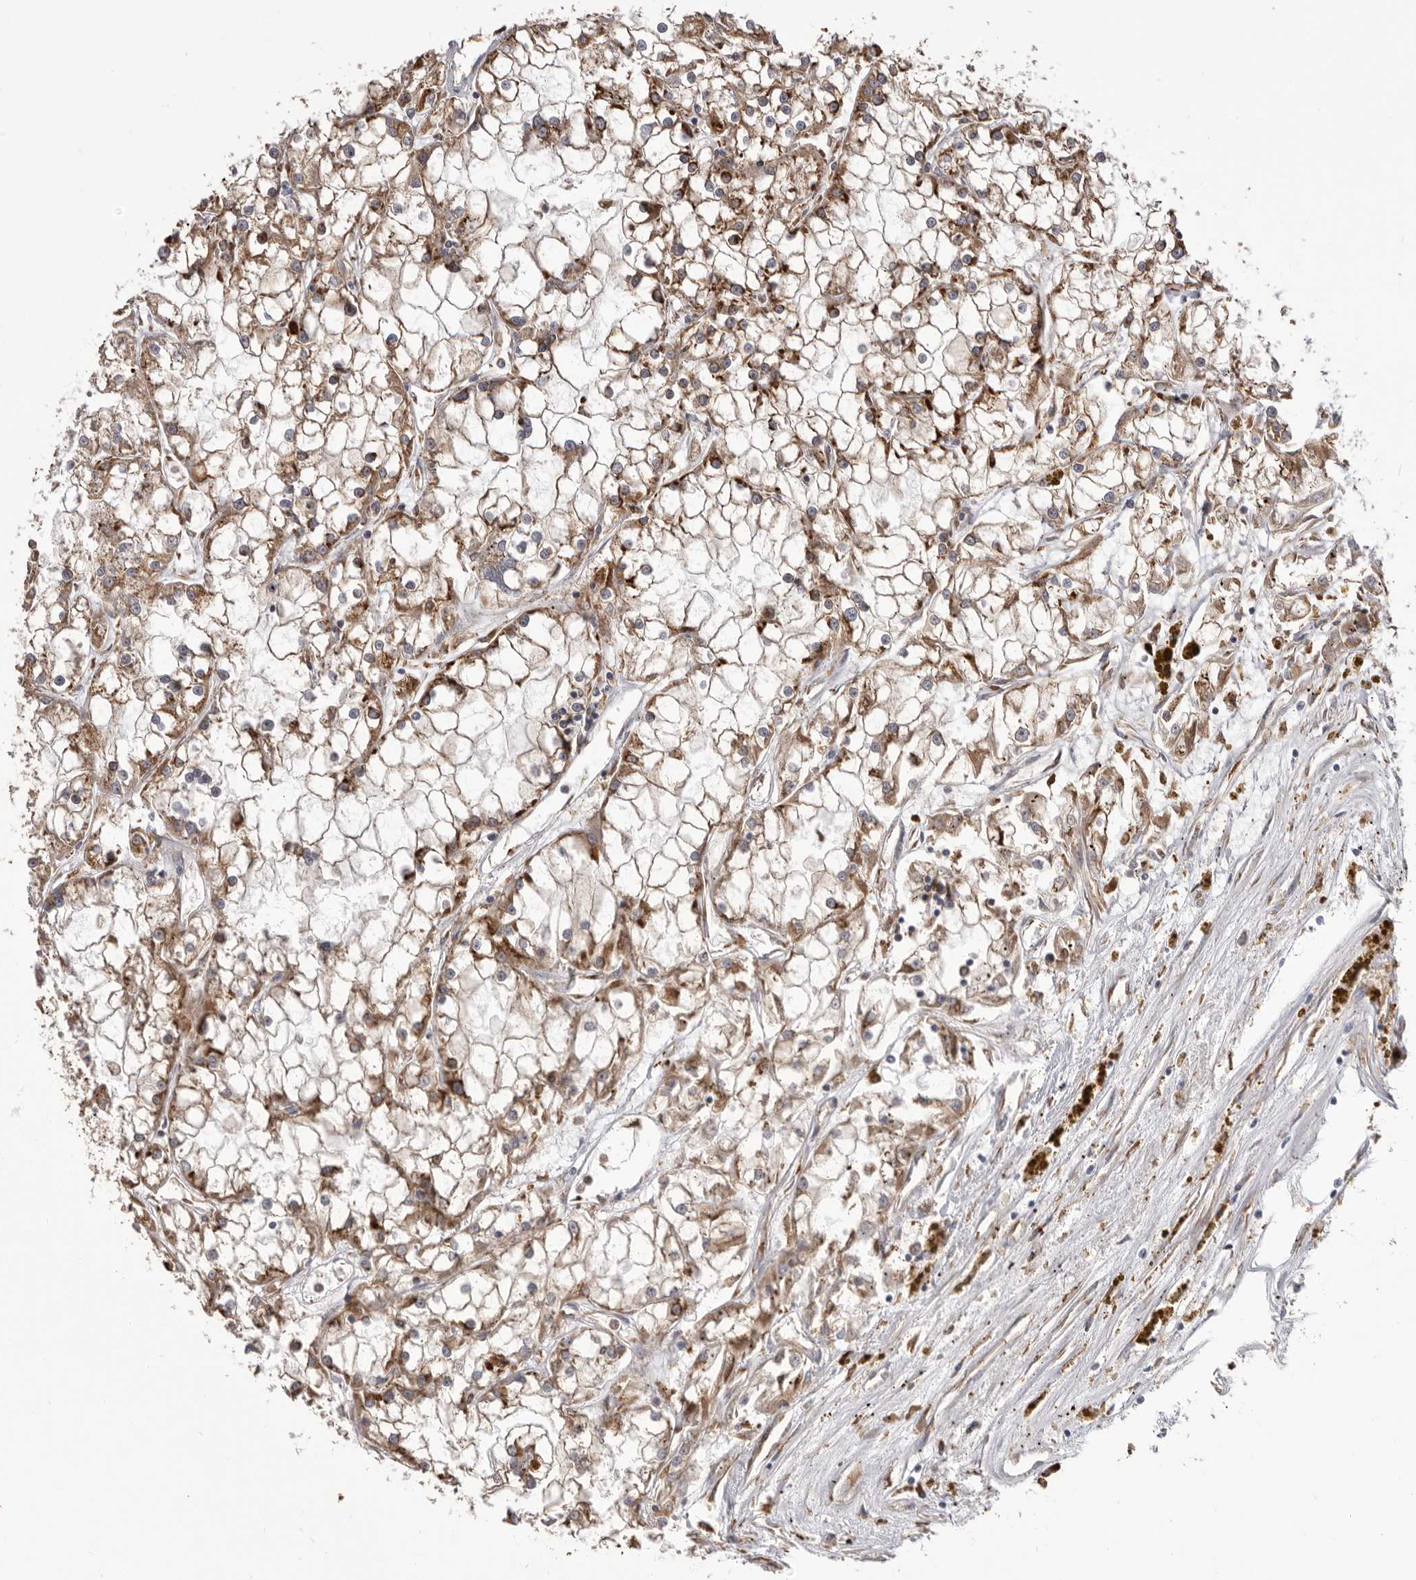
{"staining": {"intensity": "moderate", "quantity": ">75%", "location": "cytoplasmic/membranous"}, "tissue": "renal cancer", "cell_type": "Tumor cells", "image_type": "cancer", "snomed": [{"axis": "morphology", "description": "Adenocarcinoma, NOS"}, {"axis": "topography", "description": "Kidney"}], "caption": "This histopathology image displays IHC staining of renal cancer (adenocarcinoma), with medium moderate cytoplasmic/membranous expression in approximately >75% of tumor cells.", "gene": "QRSL1", "patient": {"sex": "female", "age": 52}}